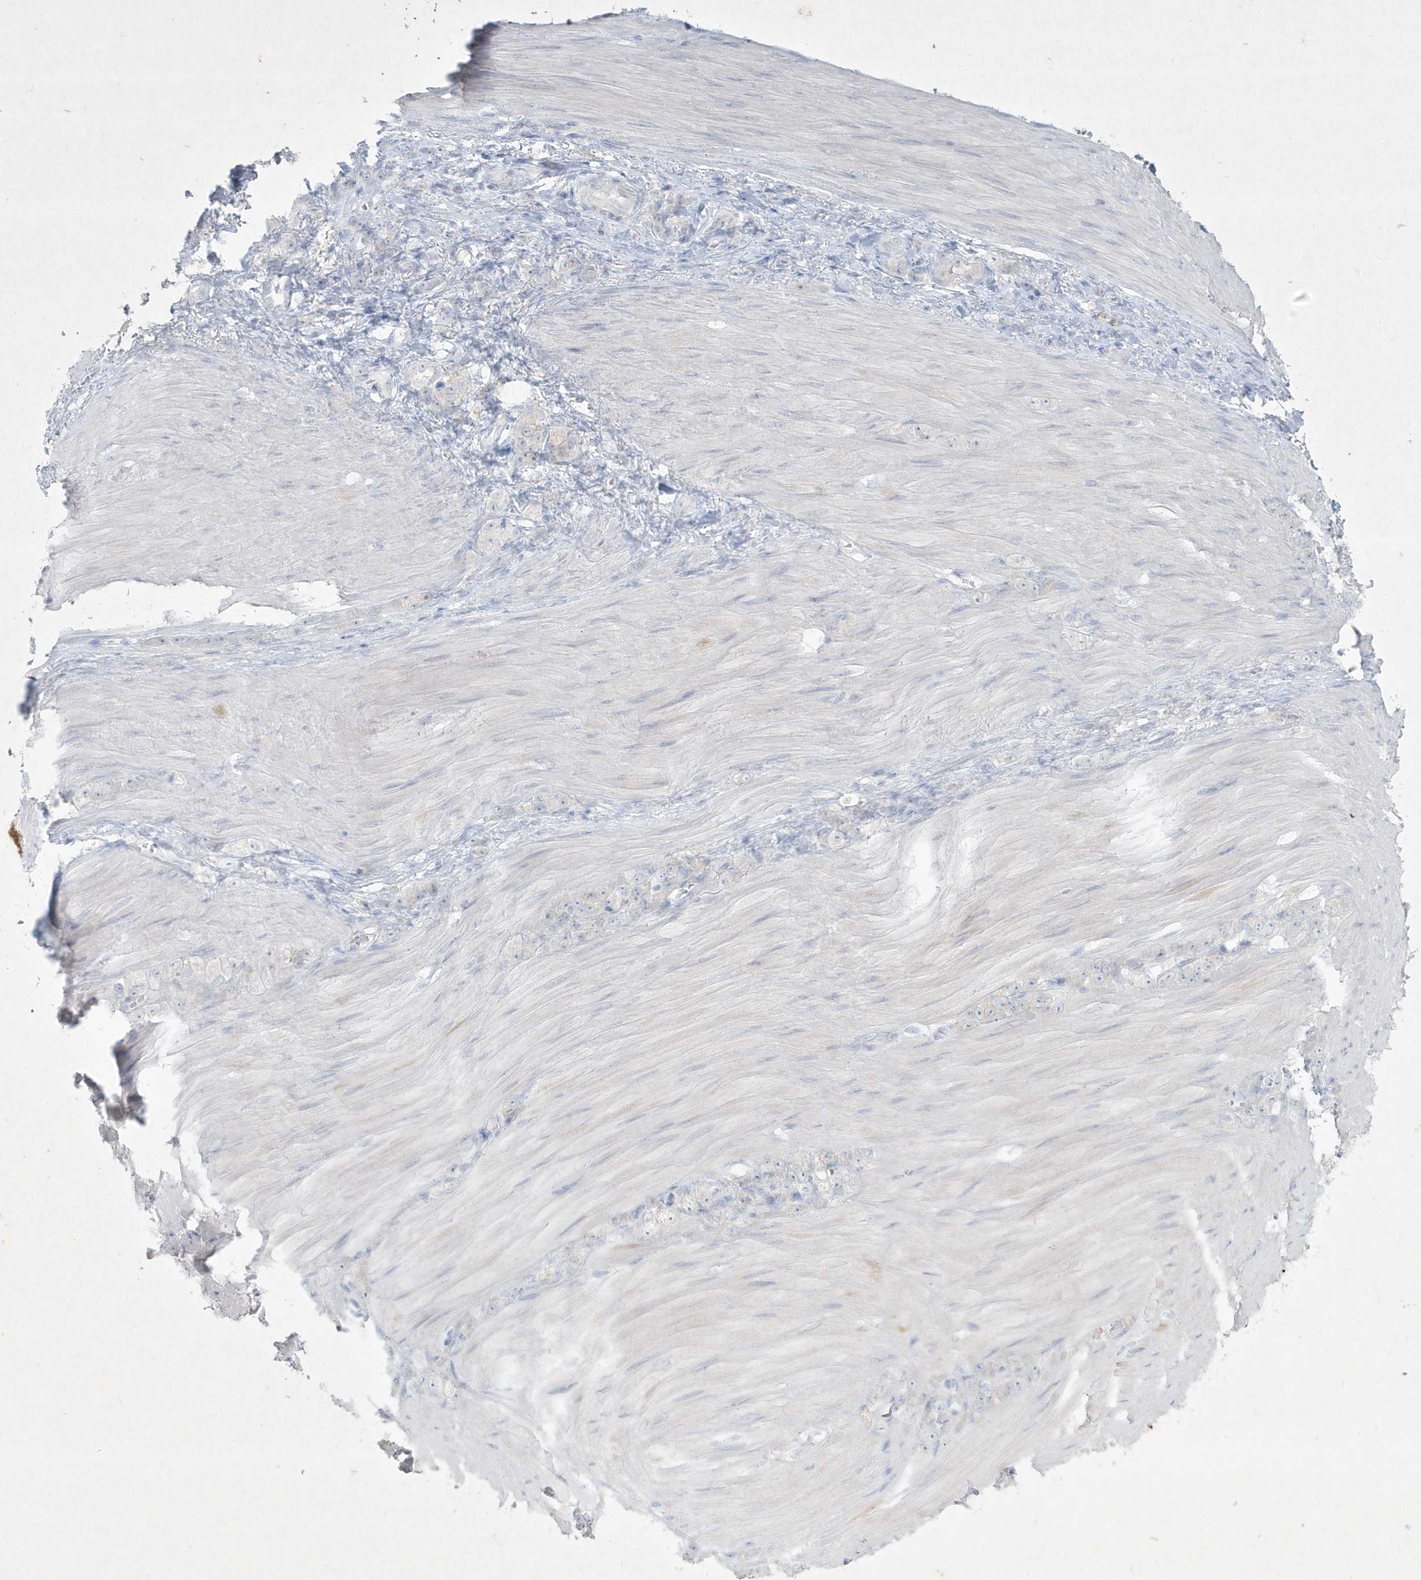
{"staining": {"intensity": "negative", "quantity": "none", "location": "none"}, "tissue": "stomach cancer", "cell_type": "Tumor cells", "image_type": "cancer", "snomed": [{"axis": "morphology", "description": "Normal tissue, NOS"}, {"axis": "morphology", "description": "Adenocarcinoma, NOS"}, {"axis": "topography", "description": "Stomach"}], "caption": "Tumor cells are negative for protein expression in human stomach cancer.", "gene": "CCDC24", "patient": {"sex": "male", "age": 82}}